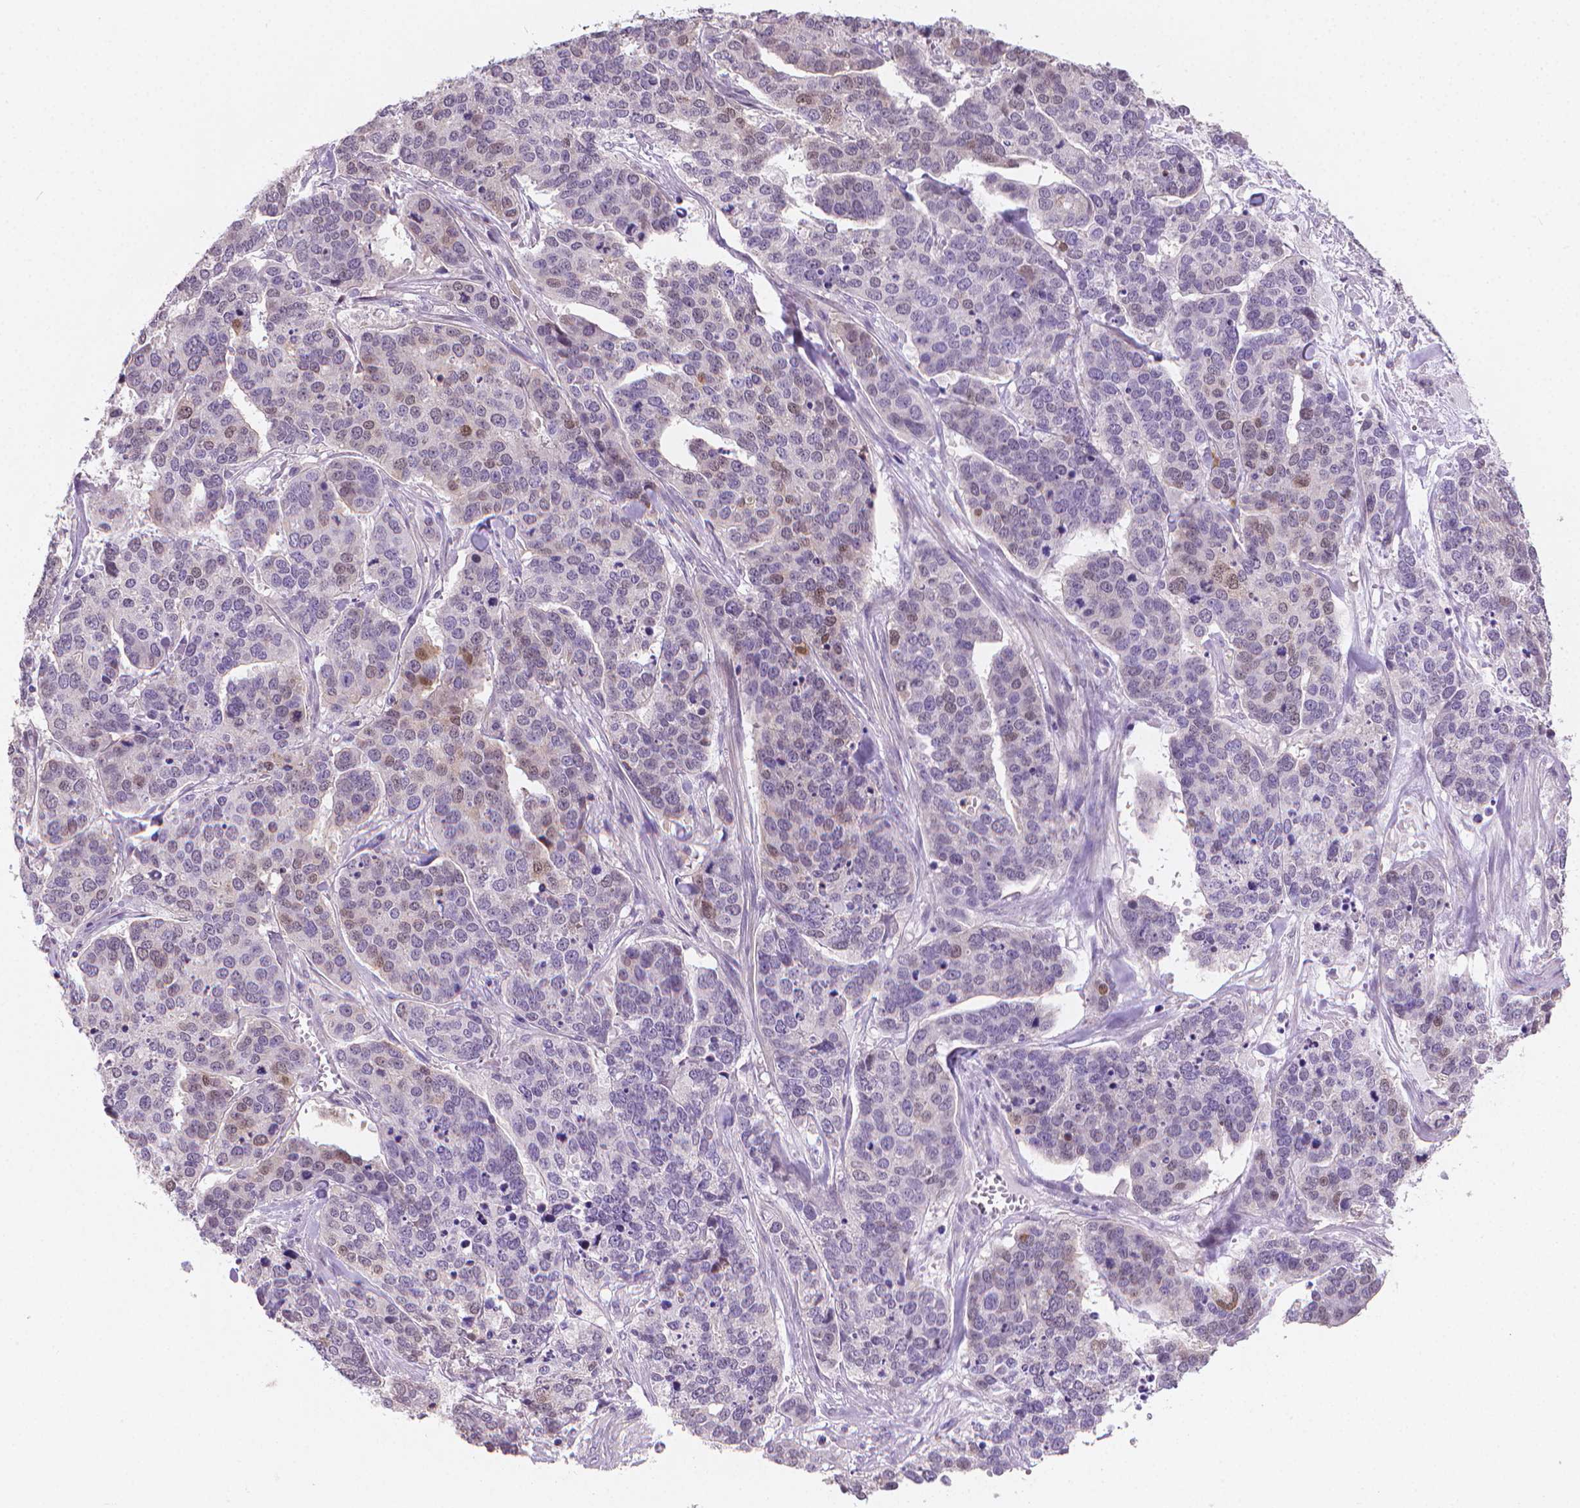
{"staining": {"intensity": "weak", "quantity": "<25%", "location": "nuclear"}, "tissue": "ovarian cancer", "cell_type": "Tumor cells", "image_type": "cancer", "snomed": [{"axis": "morphology", "description": "Carcinoma, endometroid"}, {"axis": "topography", "description": "Ovary"}], "caption": "Image shows no protein positivity in tumor cells of ovarian cancer tissue.", "gene": "CLXN", "patient": {"sex": "female", "age": 65}}